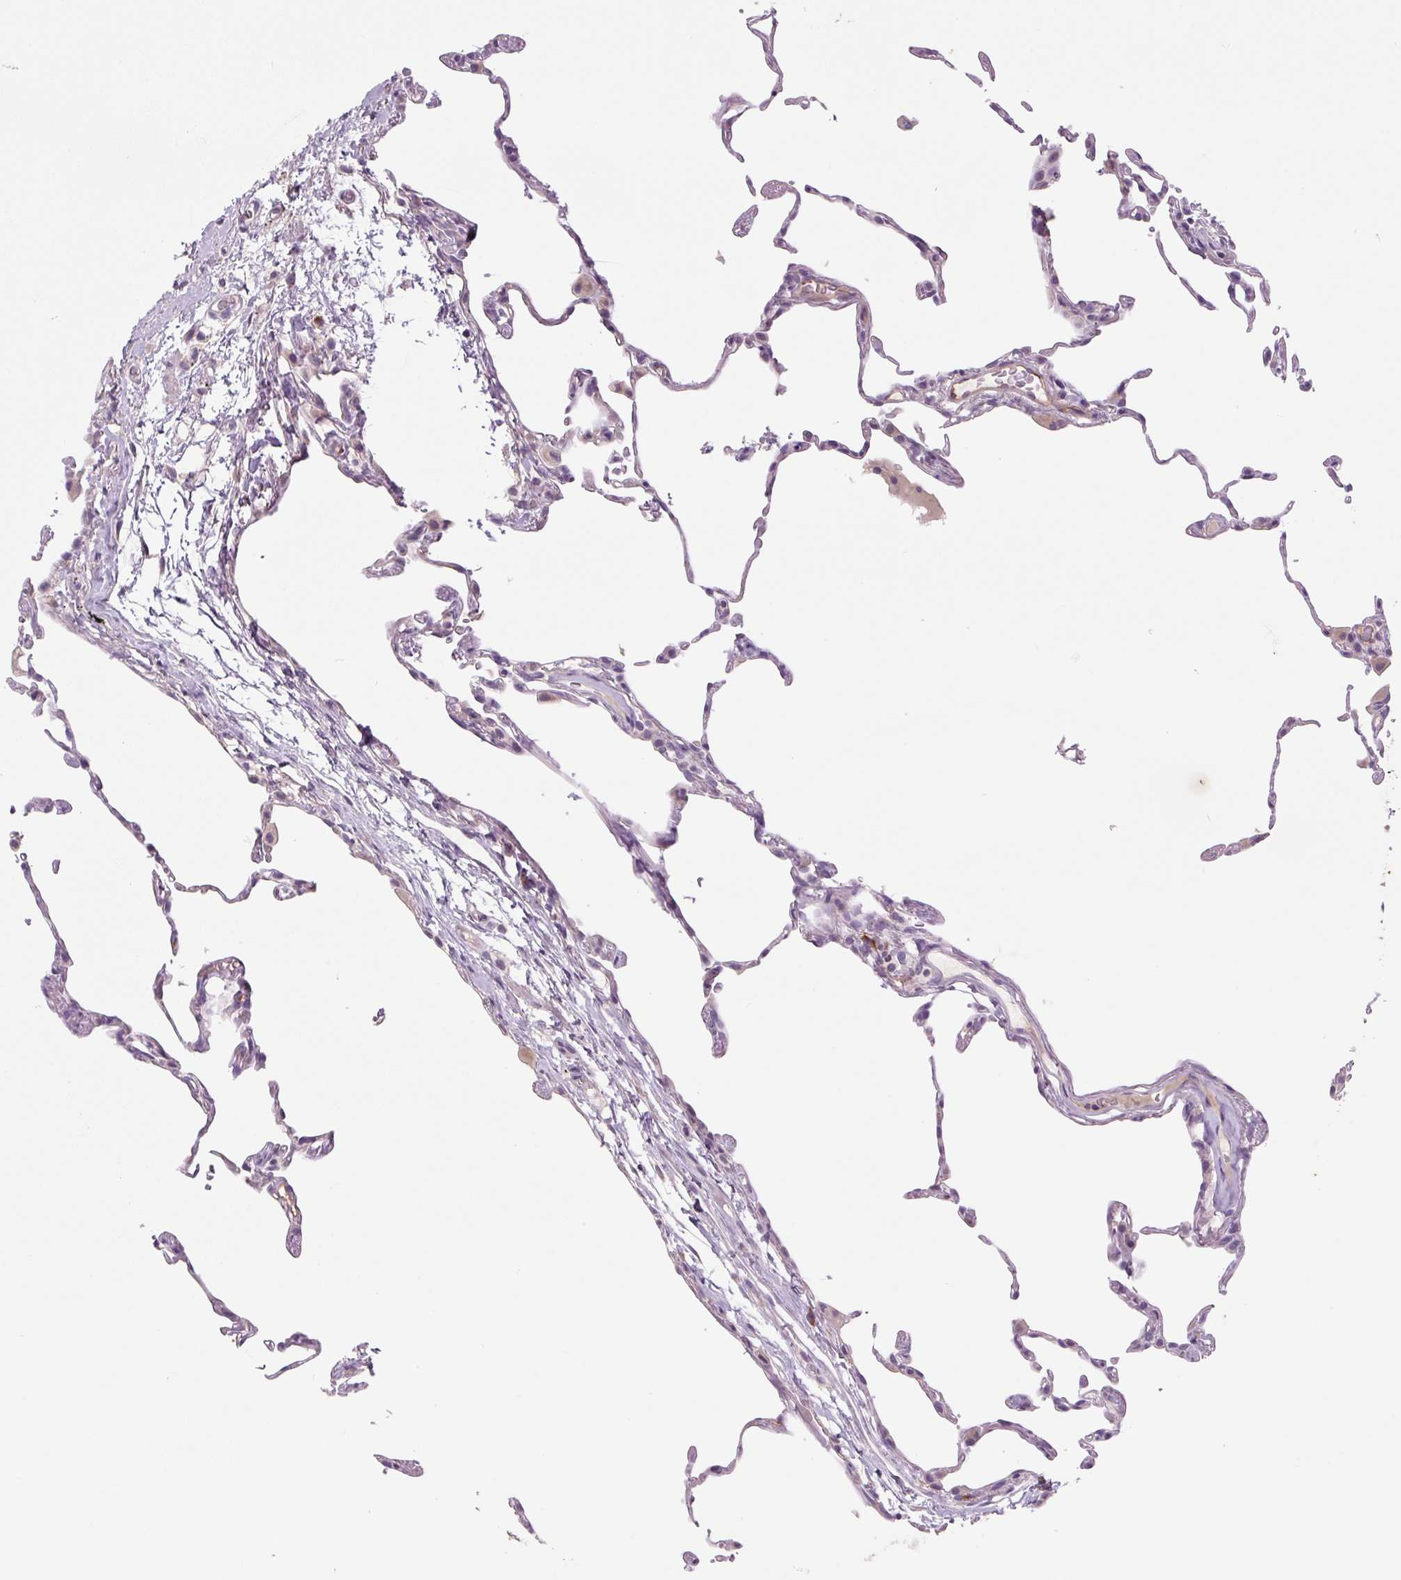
{"staining": {"intensity": "weak", "quantity": "<25%", "location": "cytoplasmic/membranous"}, "tissue": "lung", "cell_type": "Alveolar cells", "image_type": "normal", "snomed": [{"axis": "morphology", "description": "Normal tissue, NOS"}, {"axis": "topography", "description": "Lung"}], "caption": "The immunohistochemistry image has no significant expression in alveolar cells of lung.", "gene": "TMEM100", "patient": {"sex": "female", "age": 57}}